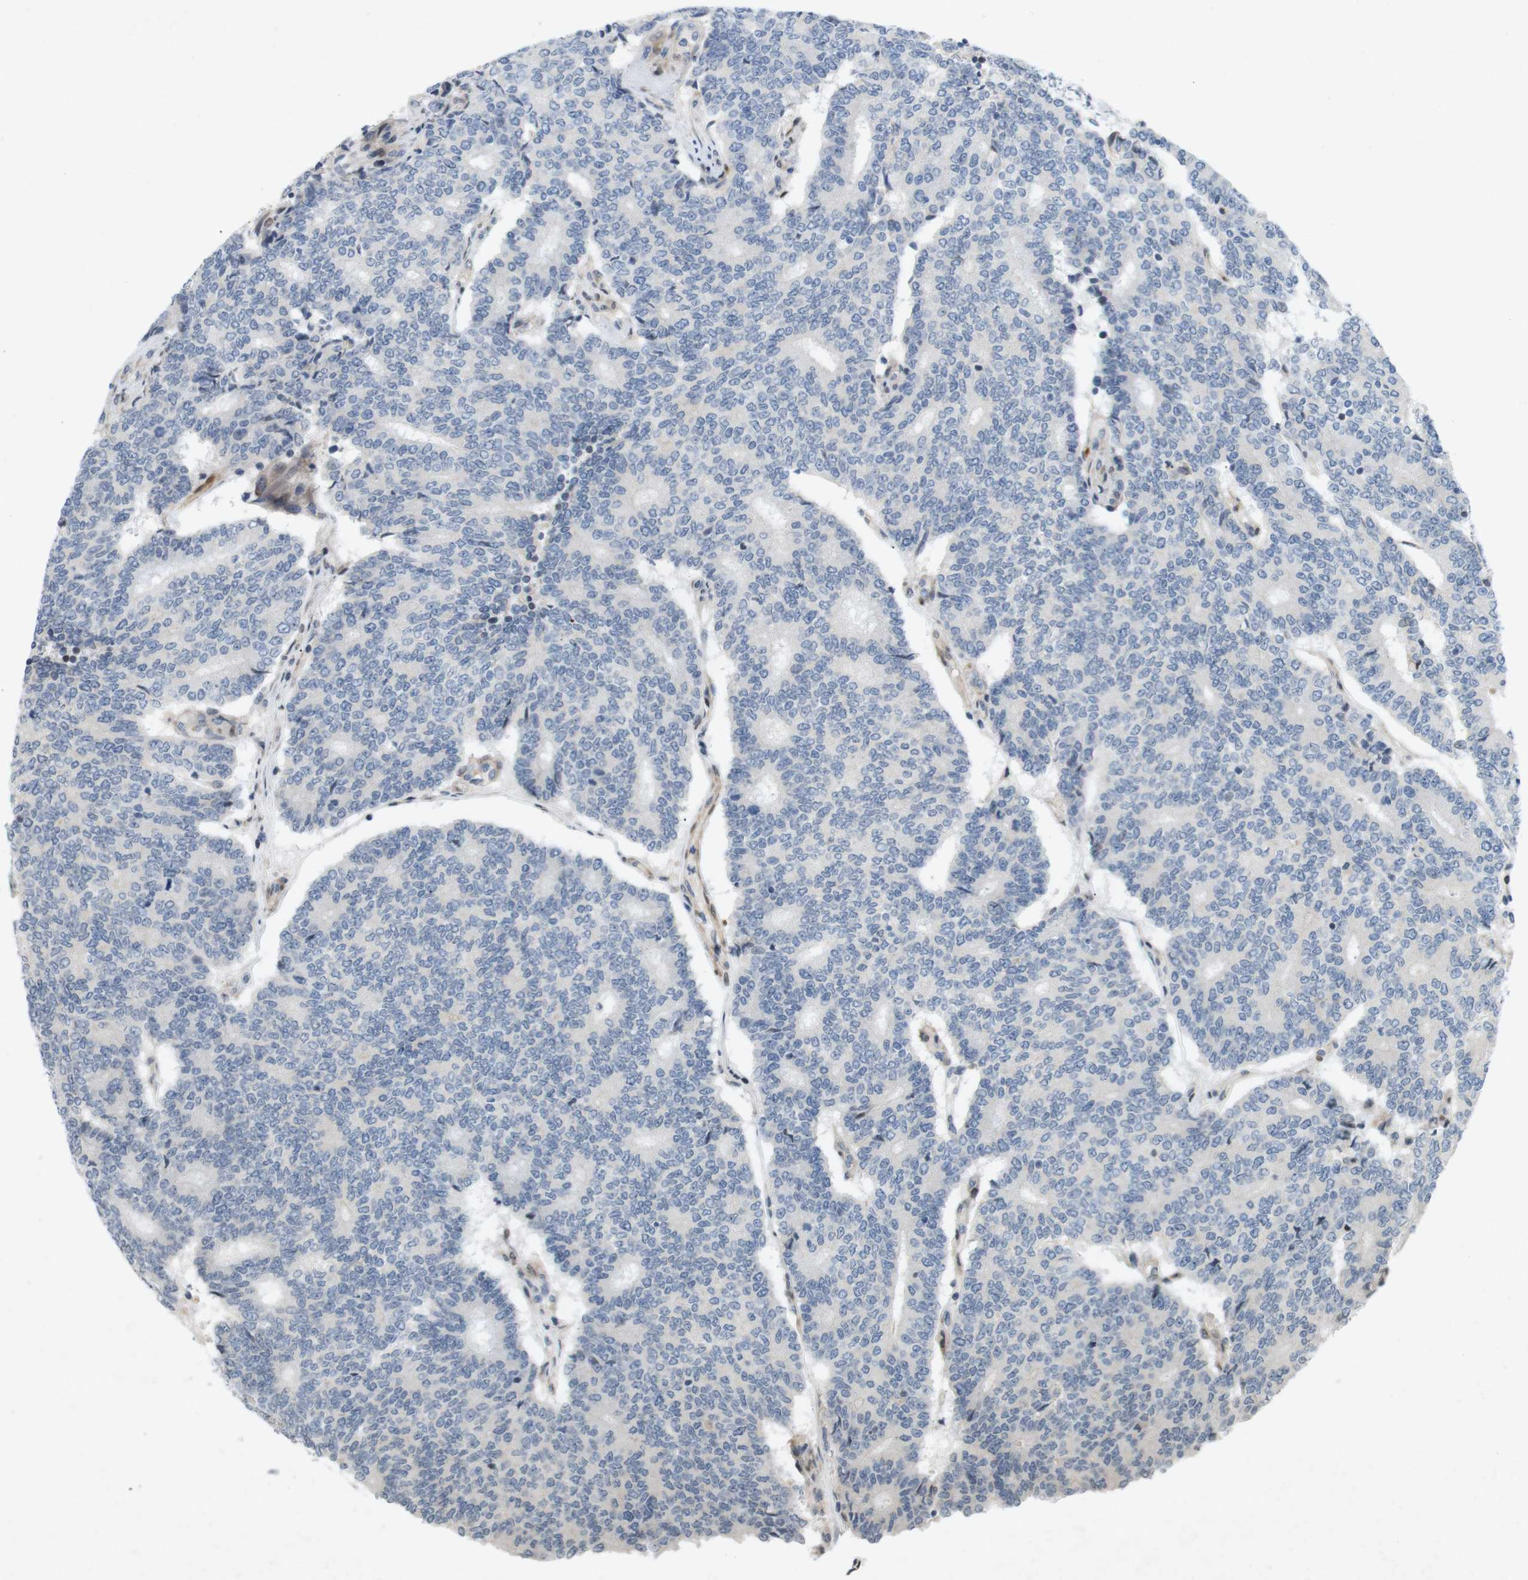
{"staining": {"intensity": "negative", "quantity": "none", "location": "none"}, "tissue": "prostate cancer", "cell_type": "Tumor cells", "image_type": "cancer", "snomed": [{"axis": "morphology", "description": "Normal tissue, NOS"}, {"axis": "morphology", "description": "Adenocarcinoma, High grade"}, {"axis": "topography", "description": "Prostate"}, {"axis": "topography", "description": "Seminal veicle"}], "caption": "Immunohistochemistry (IHC) of human prostate high-grade adenocarcinoma reveals no positivity in tumor cells. The staining is performed using DAB brown chromogen with nuclei counter-stained in using hematoxylin.", "gene": "PPP1R14A", "patient": {"sex": "male", "age": 55}}